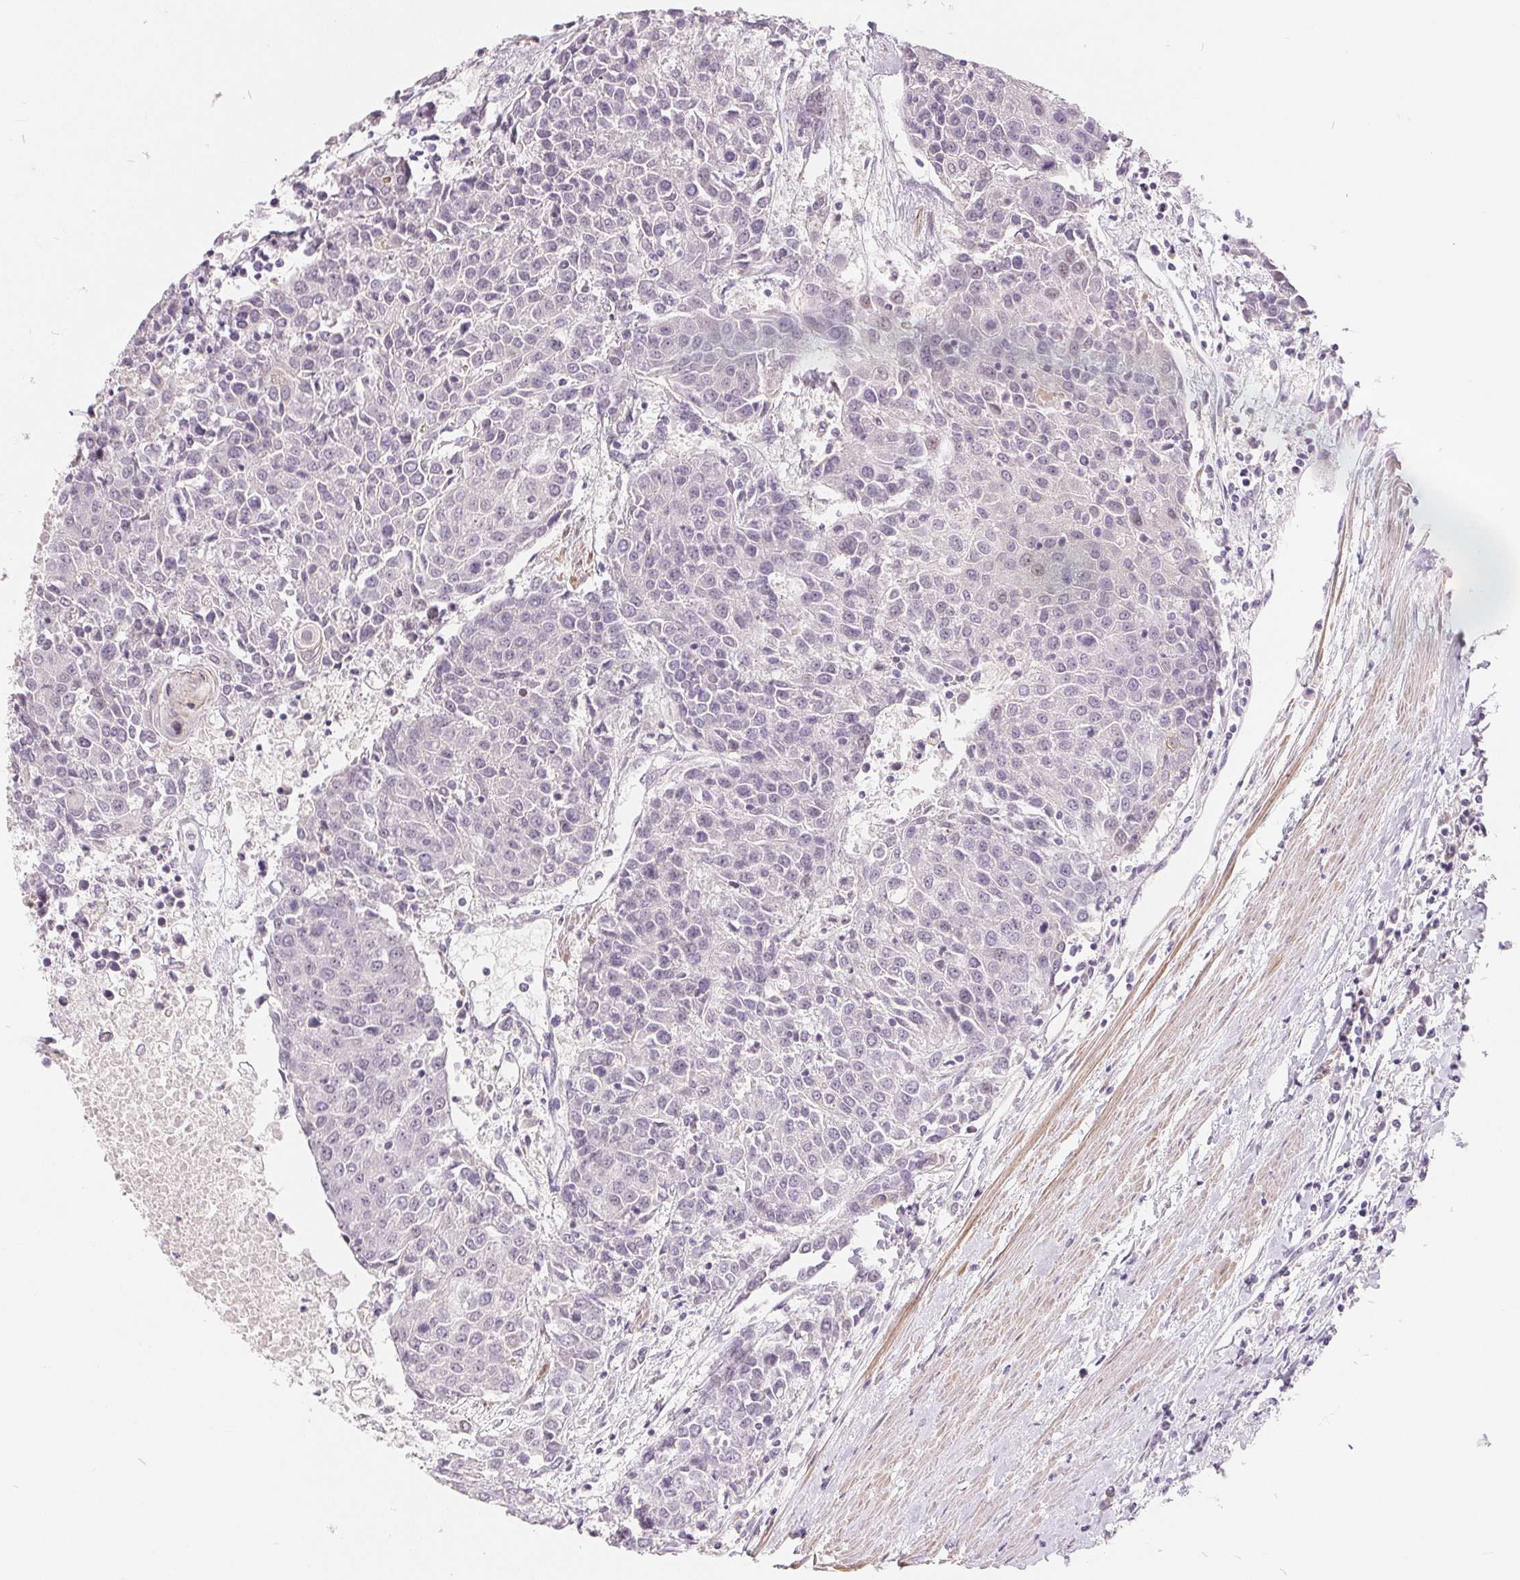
{"staining": {"intensity": "negative", "quantity": "none", "location": "none"}, "tissue": "urothelial cancer", "cell_type": "Tumor cells", "image_type": "cancer", "snomed": [{"axis": "morphology", "description": "Urothelial carcinoma, High grade"}, {"axis": "topography", "description": "Urinary bladder"}], "caption": "Human urothelial carcinoma (high-grade) stained for a protein using immunohistochemistry displays no expression in tumor cells.", "gene": "NRG2", "patient": {"sex": "female", "age": 85}}